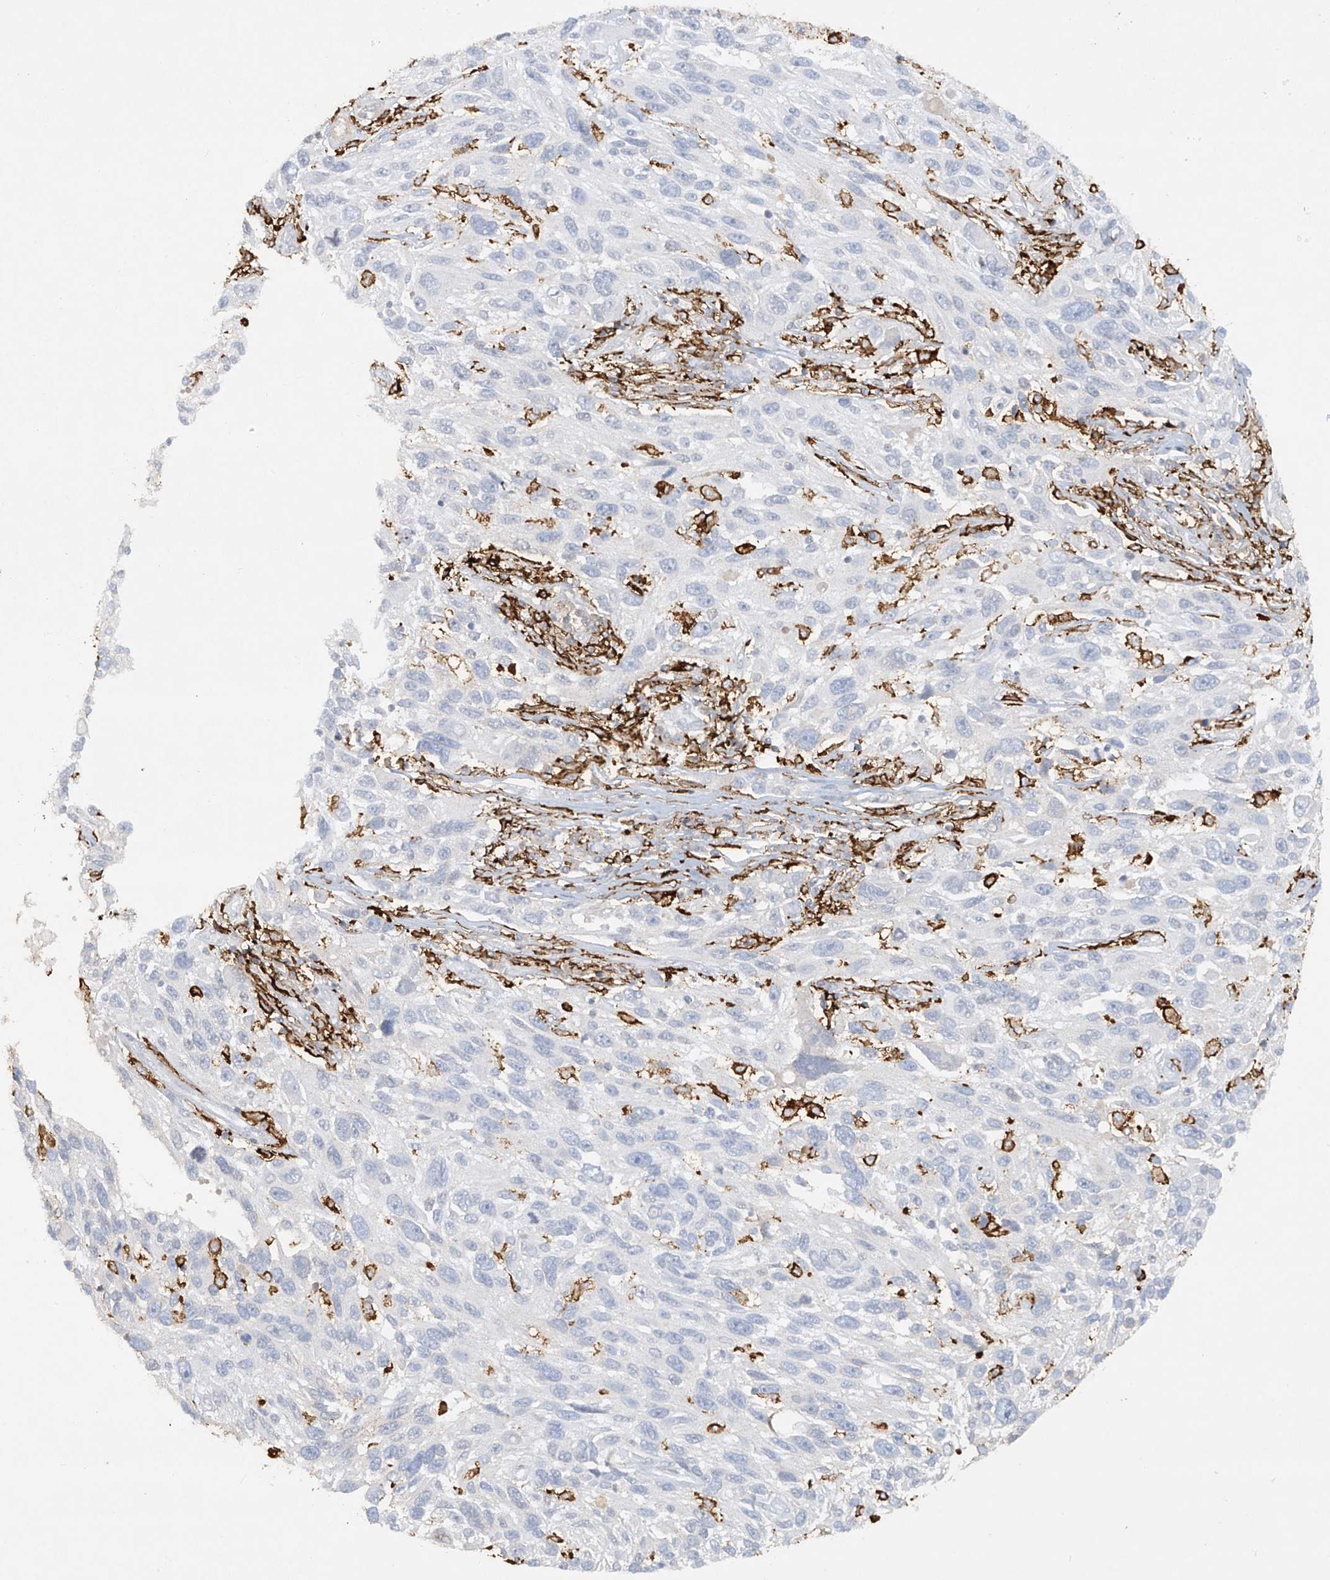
{"staining": {"intensity": "negative", "quantity": "none", "location": "none"}, "tissue": "melanoma", "cell_type": "Tumor cells", "image_type": "cancer", "snomed": [{"axis": "morphology", "description": "Malignant melanoma, NOS"}, {"axis": "topography", "description": "Skin"}], "caption": "Tumor cells show no significant protein positivity in melanoma.", "gene": "FCGR3A", "patient": {"sex": "male", "age": 53}}